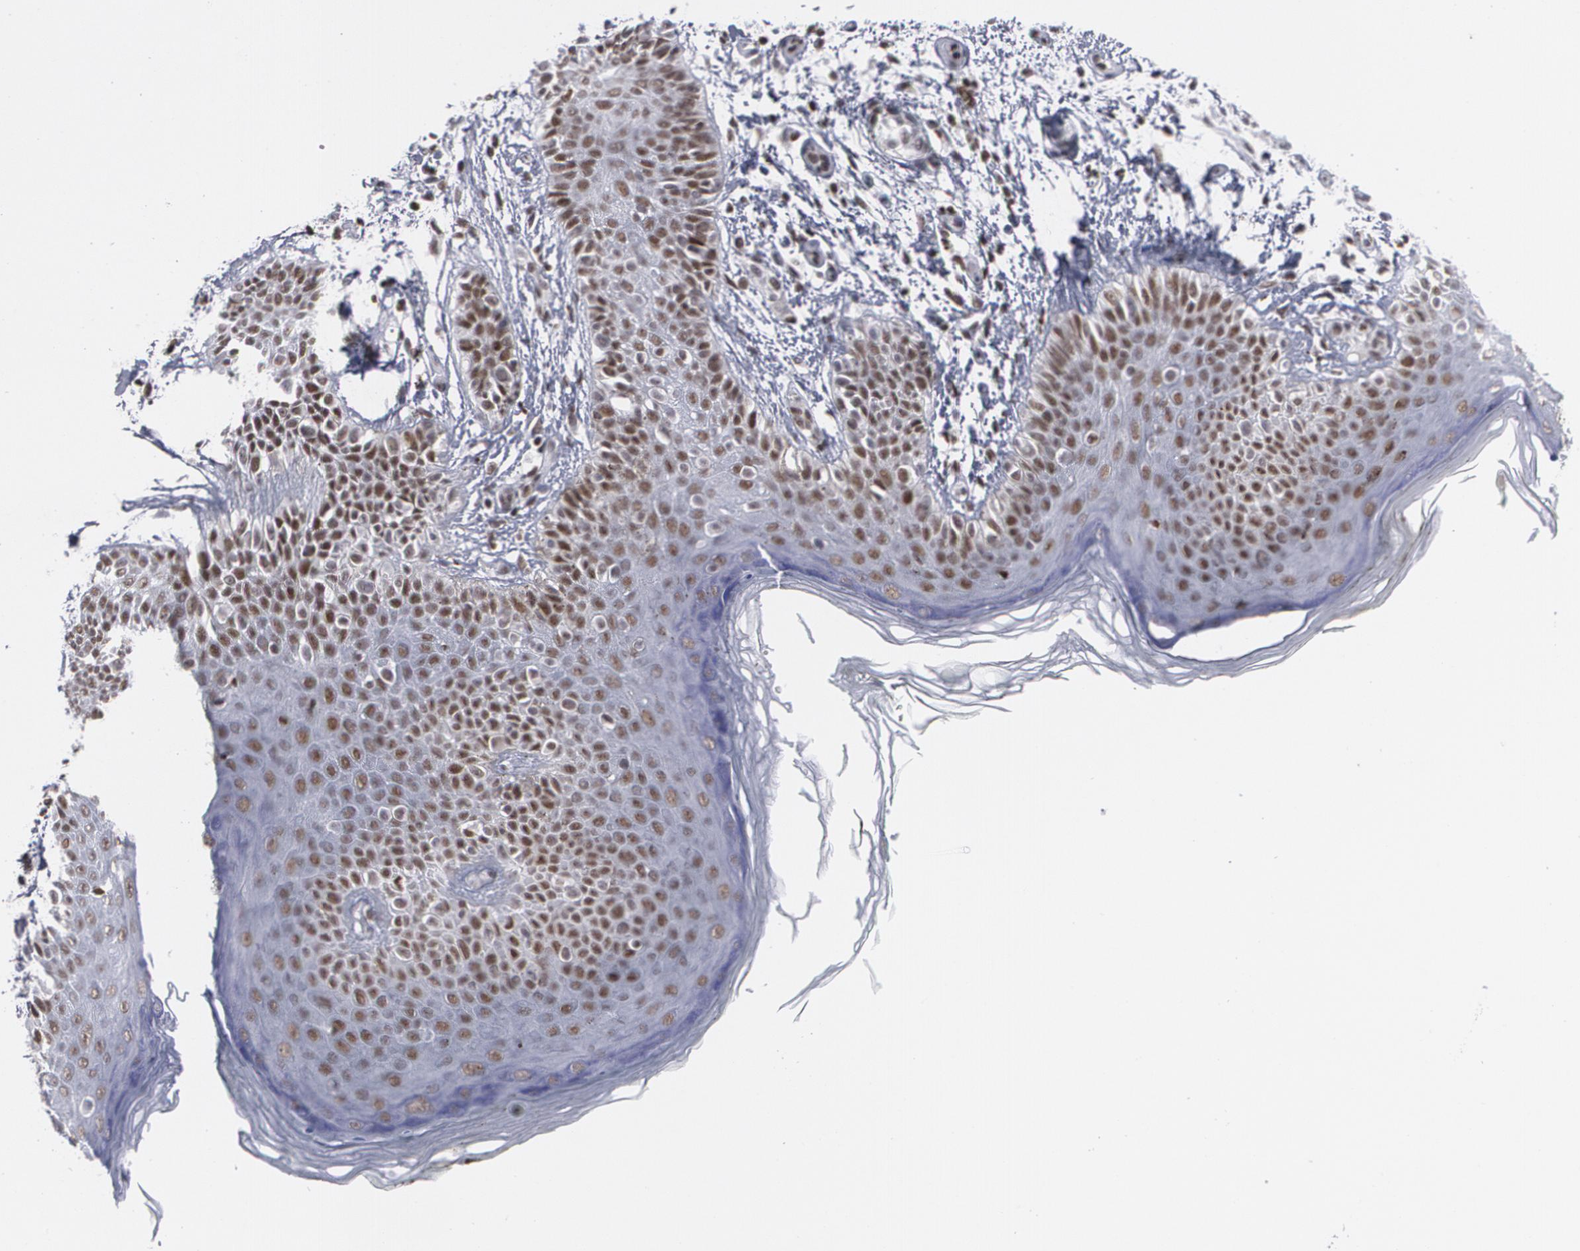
{"staining": {"intensity": "strong", "quantity": ">75%", "location": "nuclear"}, "tissue": "melanoma", "cell_type": "Tumor cells", "image_type": "cancer", "snomed": [{"axis": "morphology", "description": "Malignant melanoma, NOS"}, {"axis": "topography", "description": "Skin"}], "caption": "There is high levels of strong nuclear positivity in tumor cells of melanoma, as demonstrated by immunohistochemical staining (brown color).", "gene": "MCL1", "patient": {"sex": "male", "age": 57}}